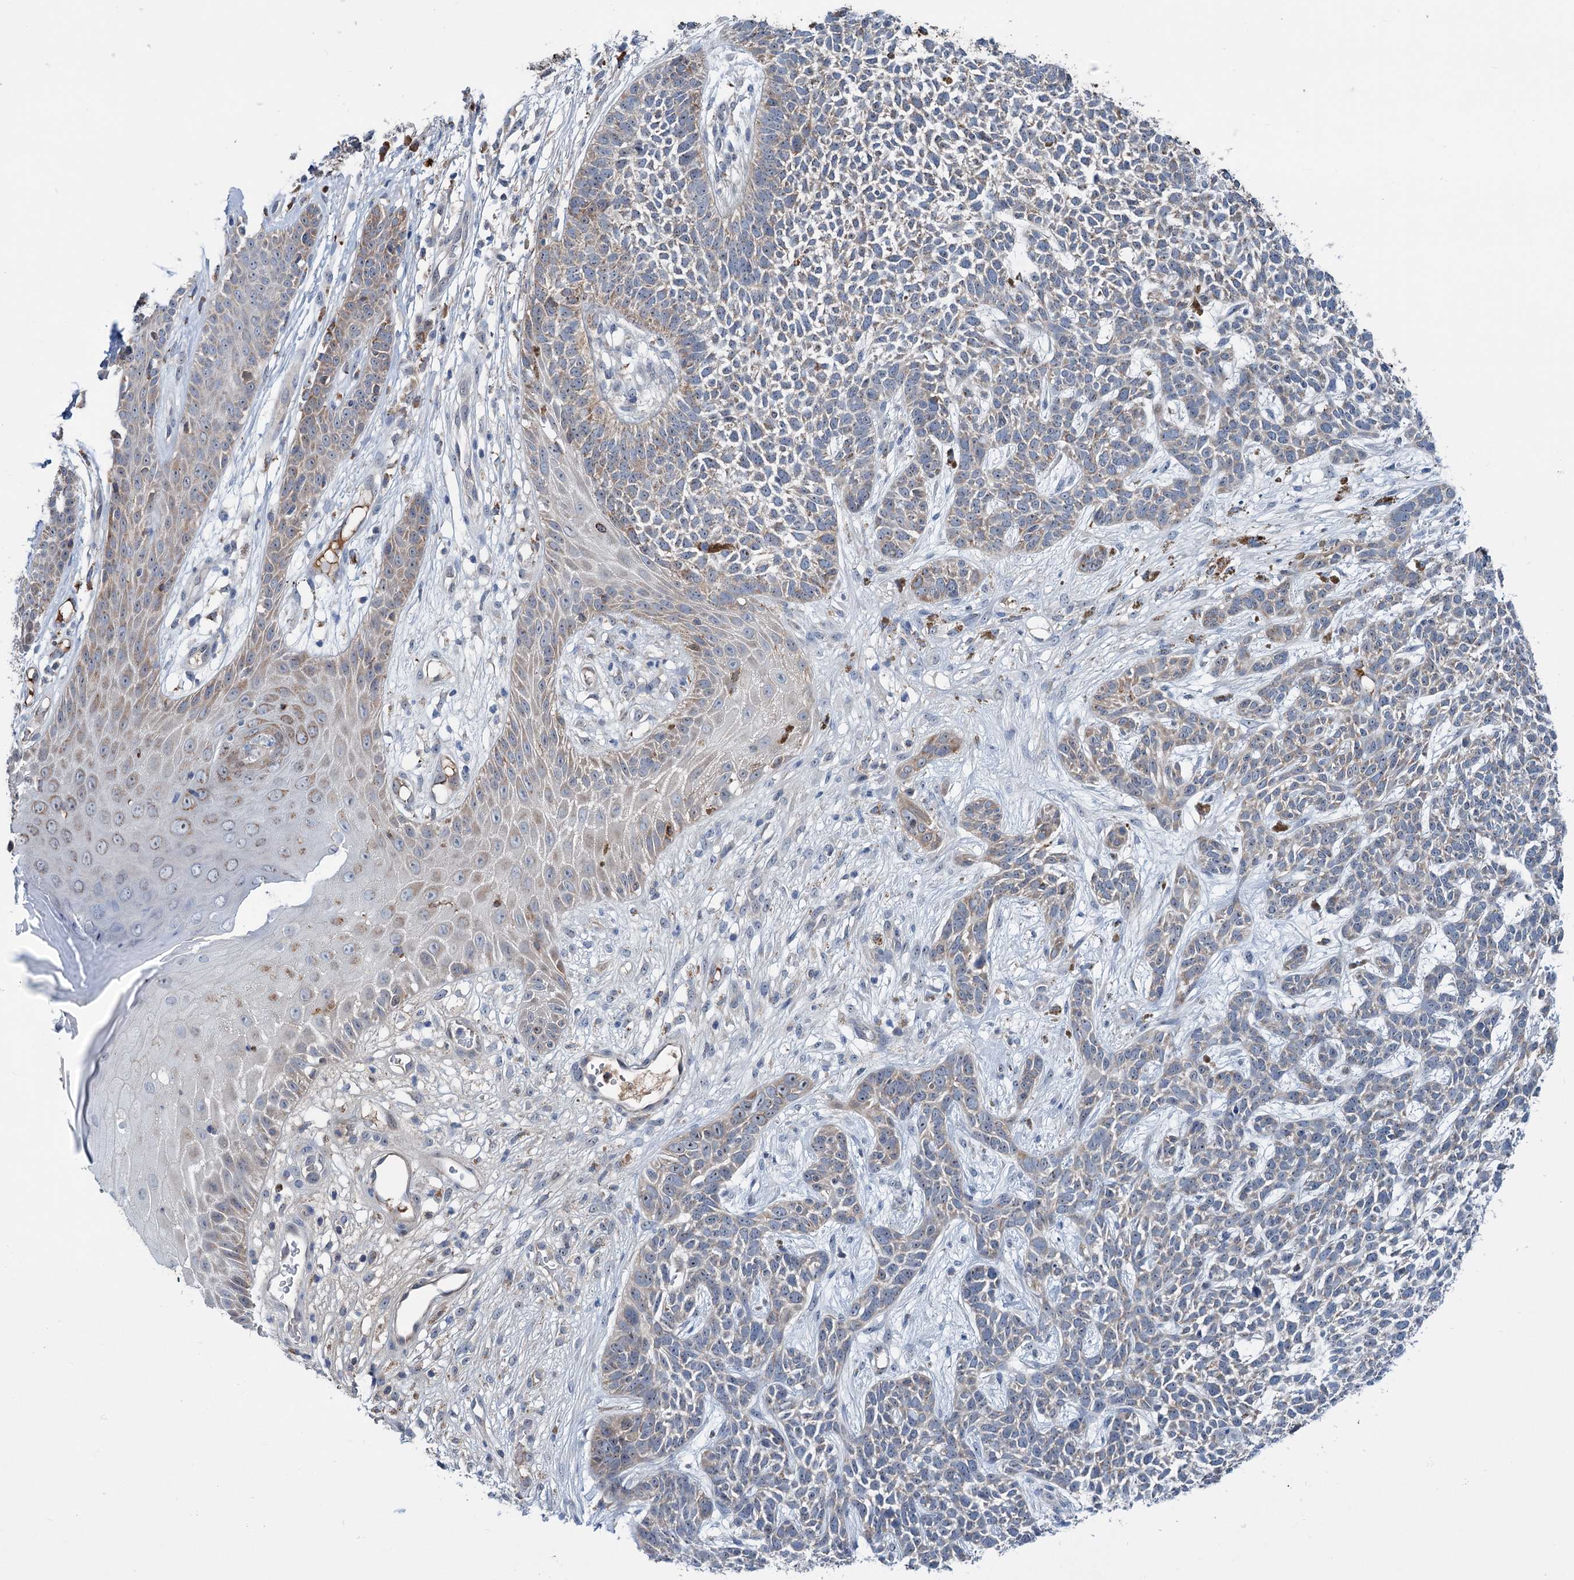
{"staining": {"intensity": "weak", "quantity": "<25%", "location": "cytoplasmic/membranous"}, "tissue": "skin cancer", "cell_type": "Tumor cells", "image_type": "cancer", "snomed": [{"axis": "morphology", "description": "Basal cell carcinoma"}, {"axis": "topography", "description": "Skin"}], "caption": "This is an immunohistochemistry photomicrograph of human basal cell carcinoma (skin). There is no positivity in tumor cells.", "gene": "LPIN1", "patient": {"sex": "female", "age": 84}}